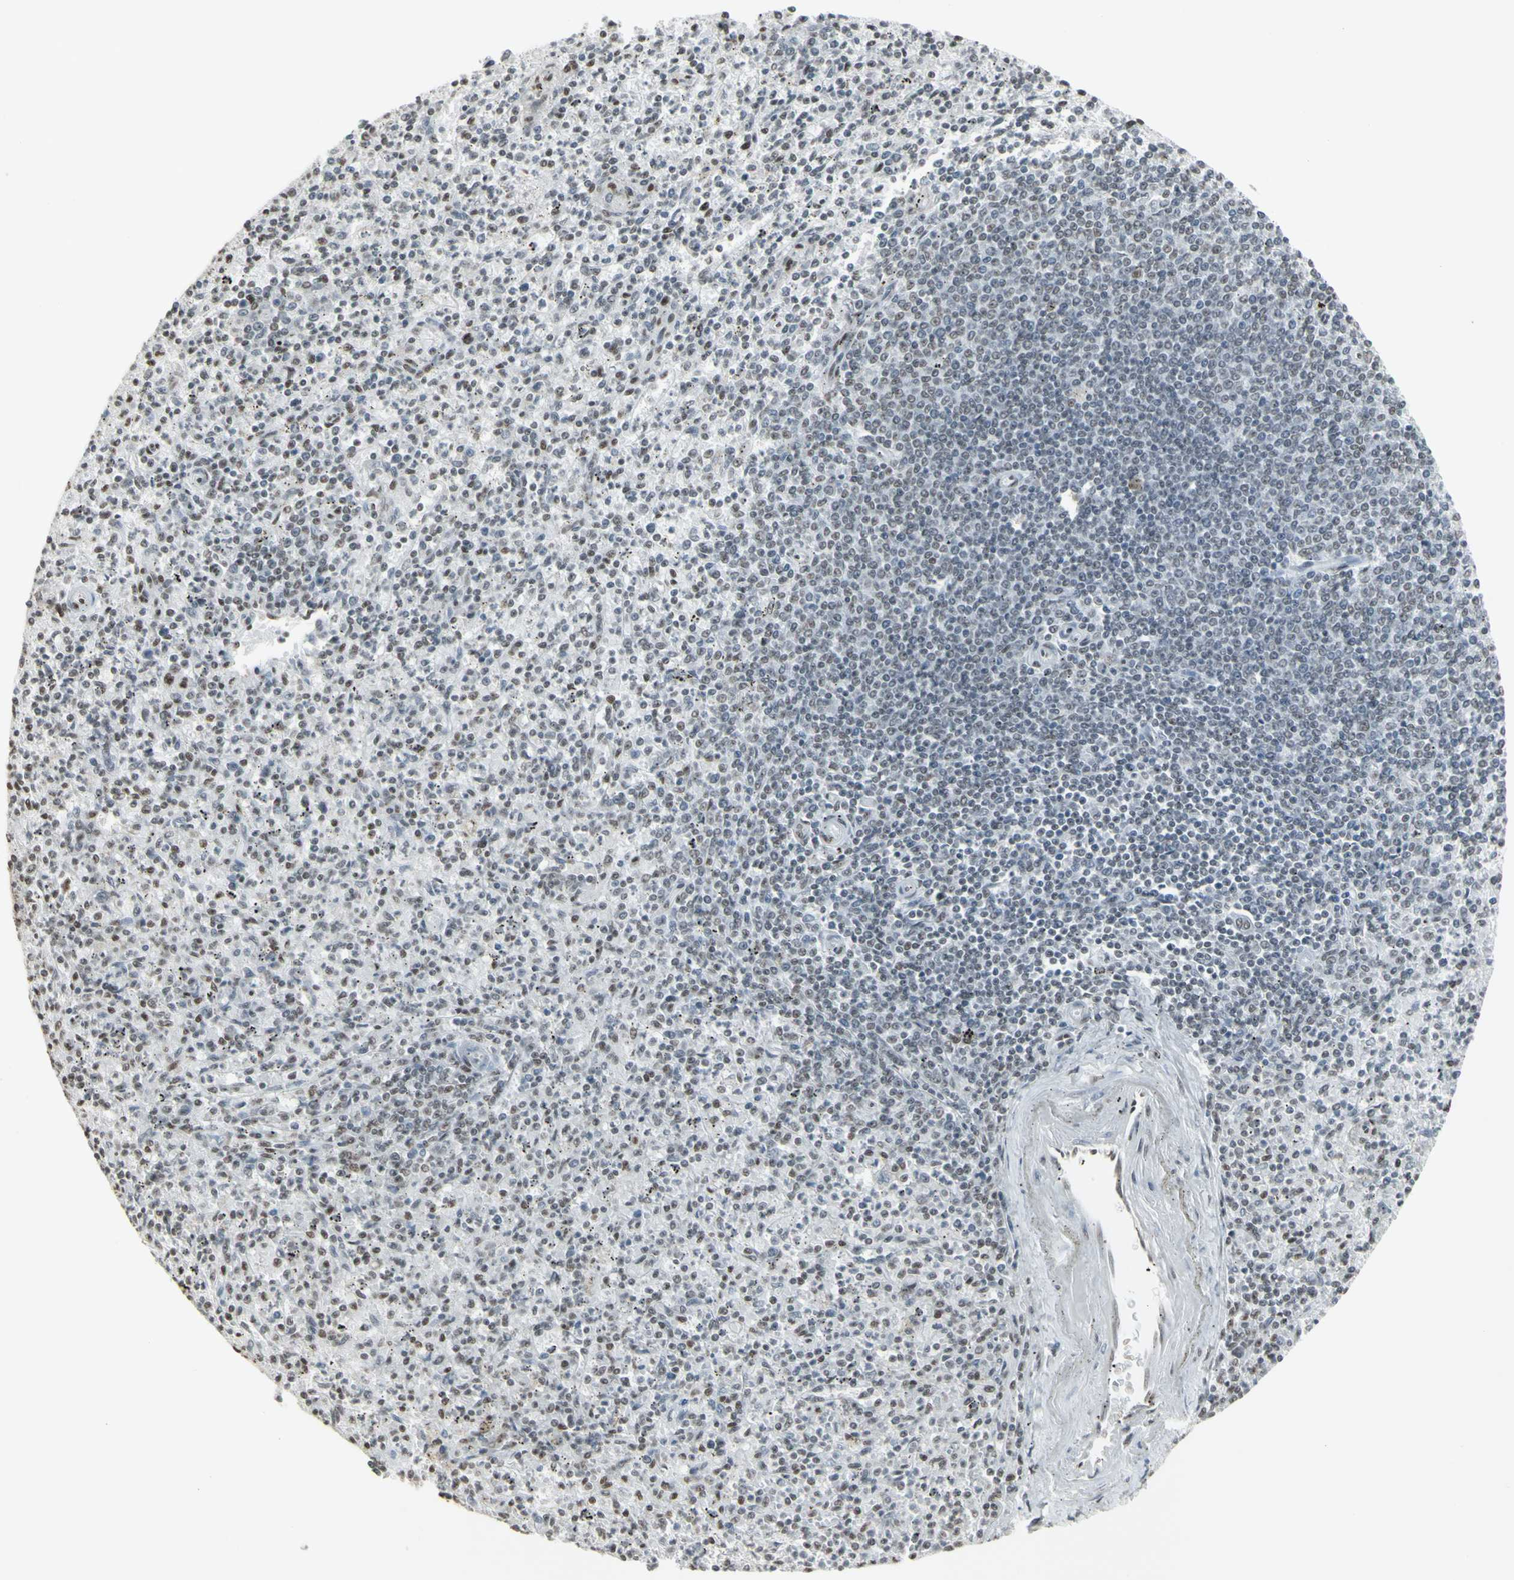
{"staining": {"intensity": "weak", "quantity": "25%-75%", "location": "nuclear"}, "tissue": "spleen", "cell_type": "Cells in red pulp", "image_type": "normal", "snomed": [{"axis": "morphology", "description": "Normal tissue, NOS"}, {"axis": "topography", "description": "Spleen"}], "caption": "Unremarkable spleen shows weak nuclear staining in about 25%-75% of cells in red pulp, visualized by immunohistochemistry. The staining was performed using DAB to visualize the protein expression in brown, while the nuclei were stained in blue with hematoxylin (Magnification: 20x).", "gene": "TRIM28", "patient": {"sex": "male", "age": 72}}